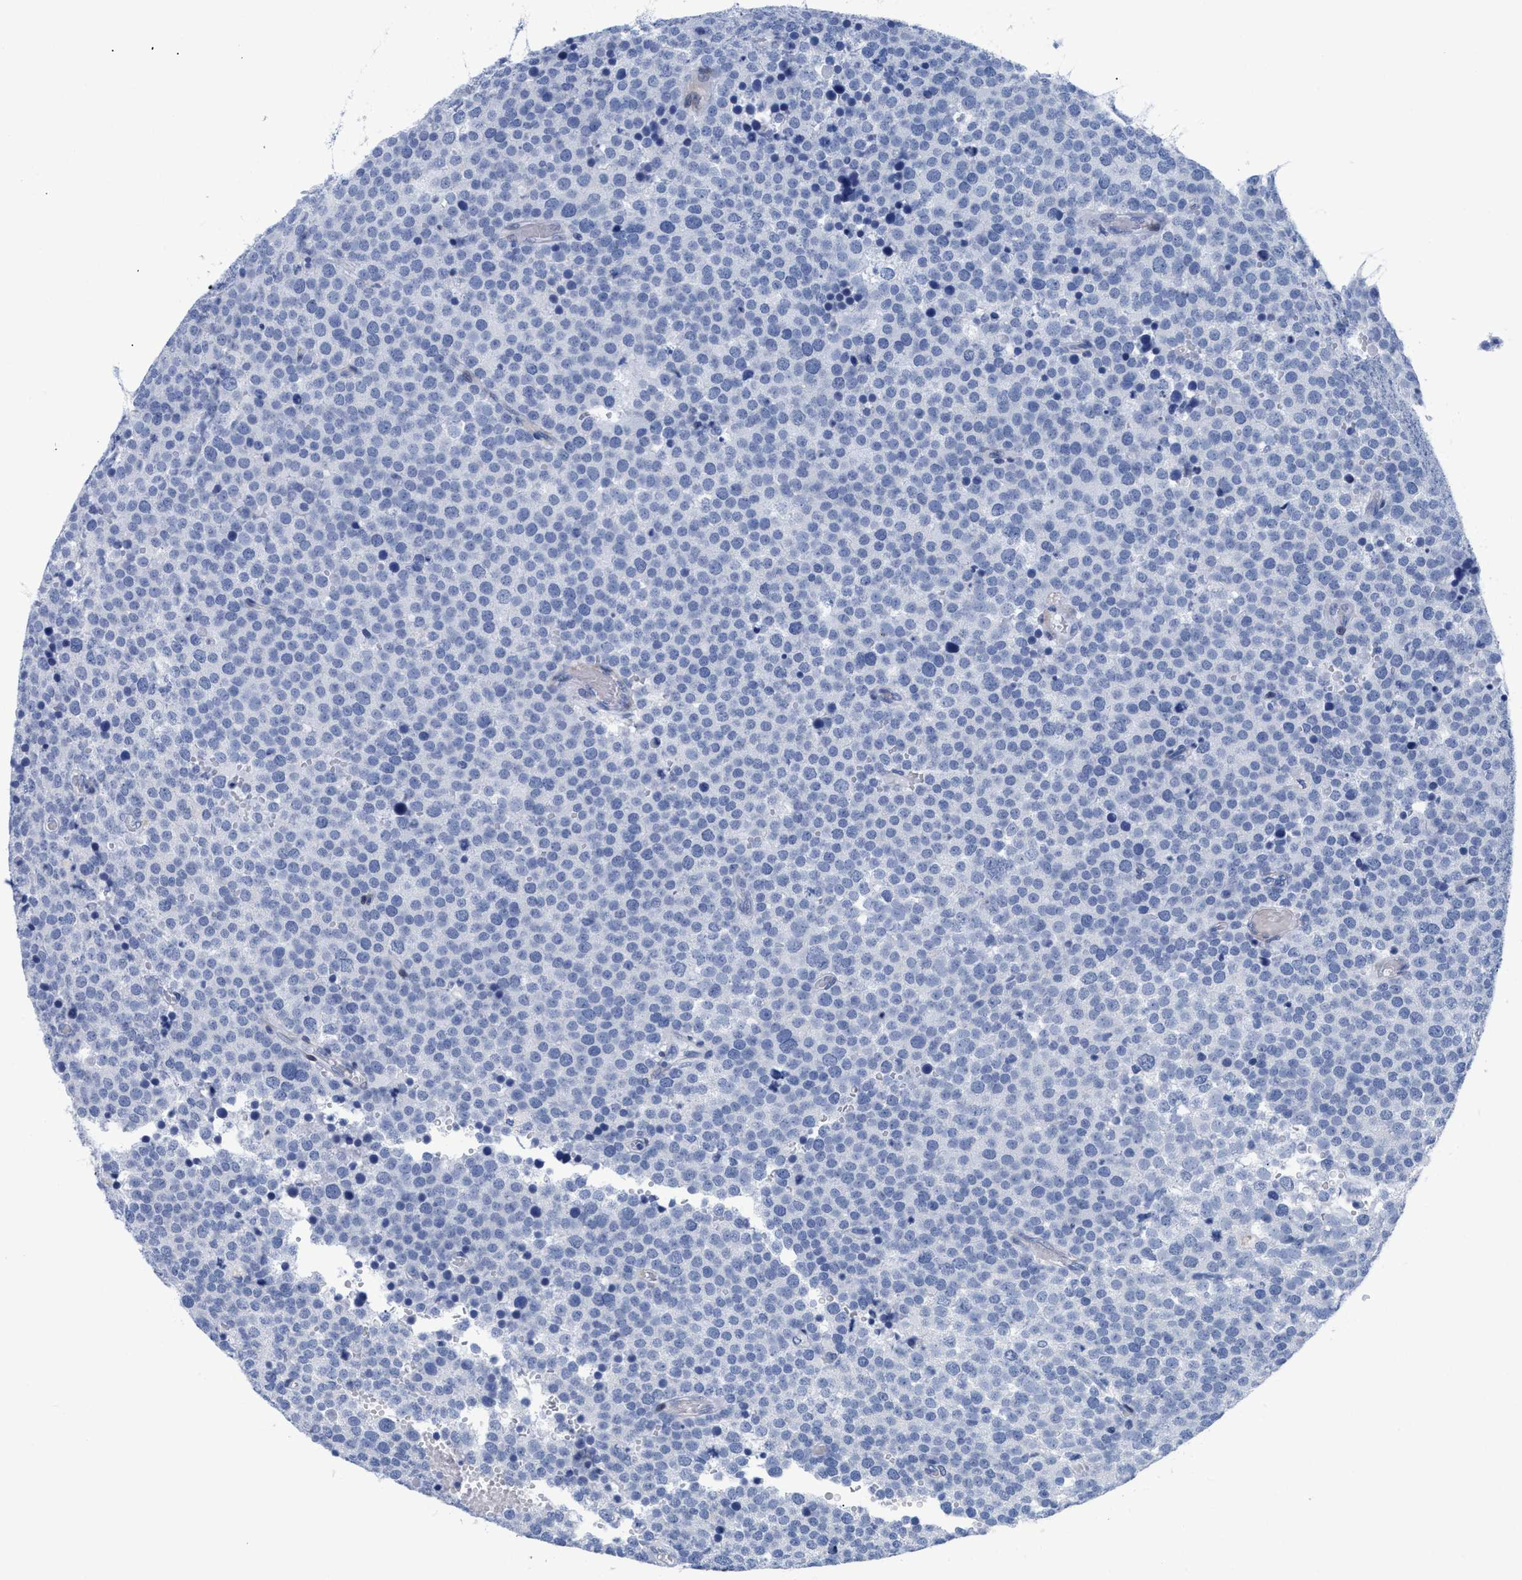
{"staining": {"intensity": "negative", "quantity": "none", "location": "none"}, "tissue": "testis cancer", "cell_type": "Tumor cells", "image_type": "cancer", "snomed": [{"axis": "morphology", "description": "Normal tissue, NOS"}, {"axis": "morphology", "description": "Seminoma, NOS"}, {"axis": "topography", "description": "Testis"}], "caption": "Tumor cells show no significant protein expression in testis seminoma.", "gene": "DUSP26", "patient": {"sex": "male", "age": 71}}